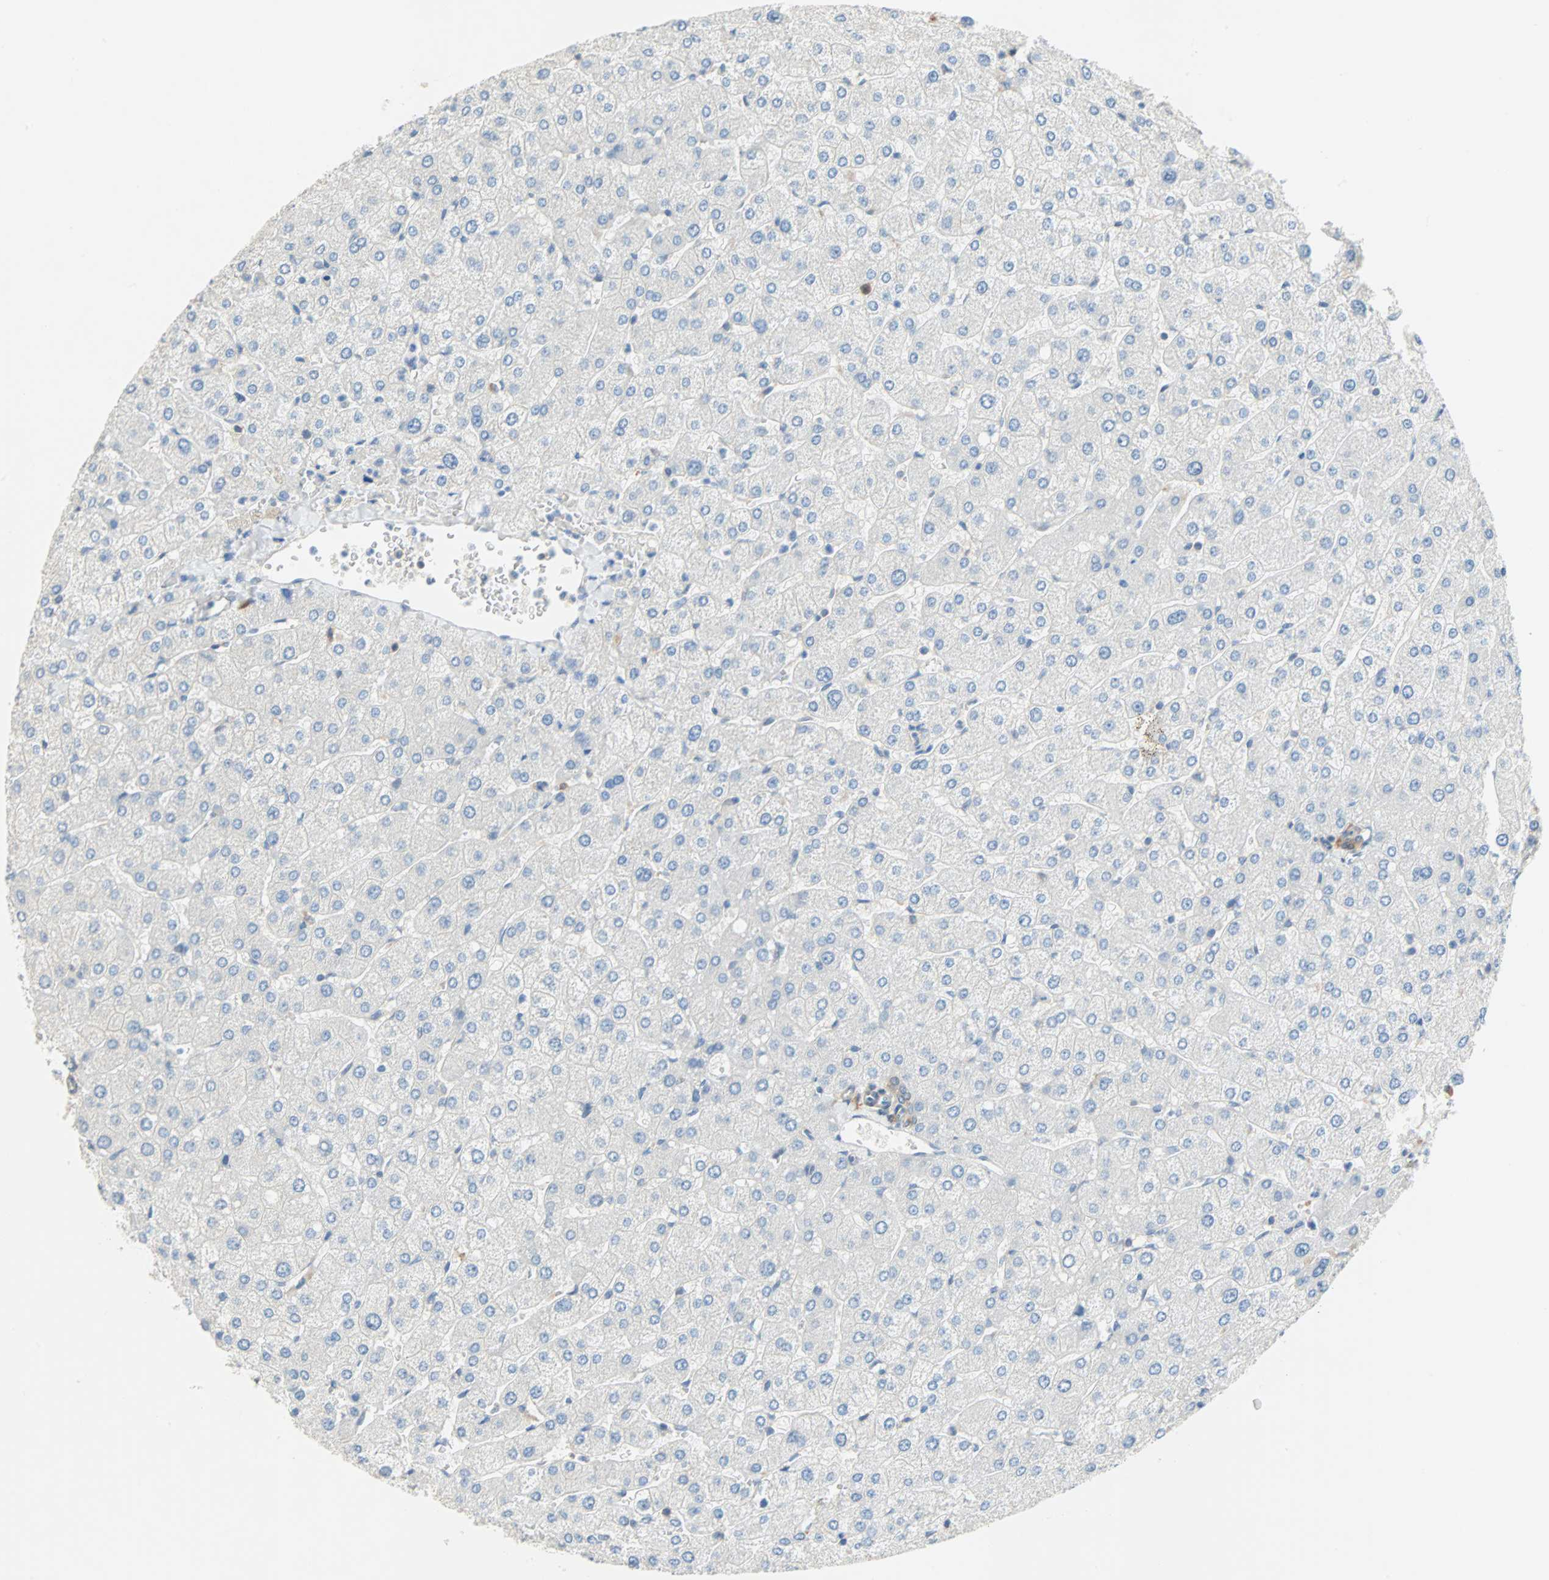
{"staining": {"intensity": "moderate", "quantity": ">75%", "location": "cytoplasmic/membranous"}, "tissue": "liver", "cell_type": "Cholangiocytes", "image_type": "normal", "snomed": [{"axis": "morphology", "description": "Normal tissue, NOS"}, {"axis": "topography", "description": "Liver"}], "caption": "Moderate cytoplasmic/membranous positivity for a protein is identified in approximately >75% of cholangiocytes of benign liver using IHC.", "gene": "TNFRSF12A", "patient": {"sex": "male", "age": 55}}